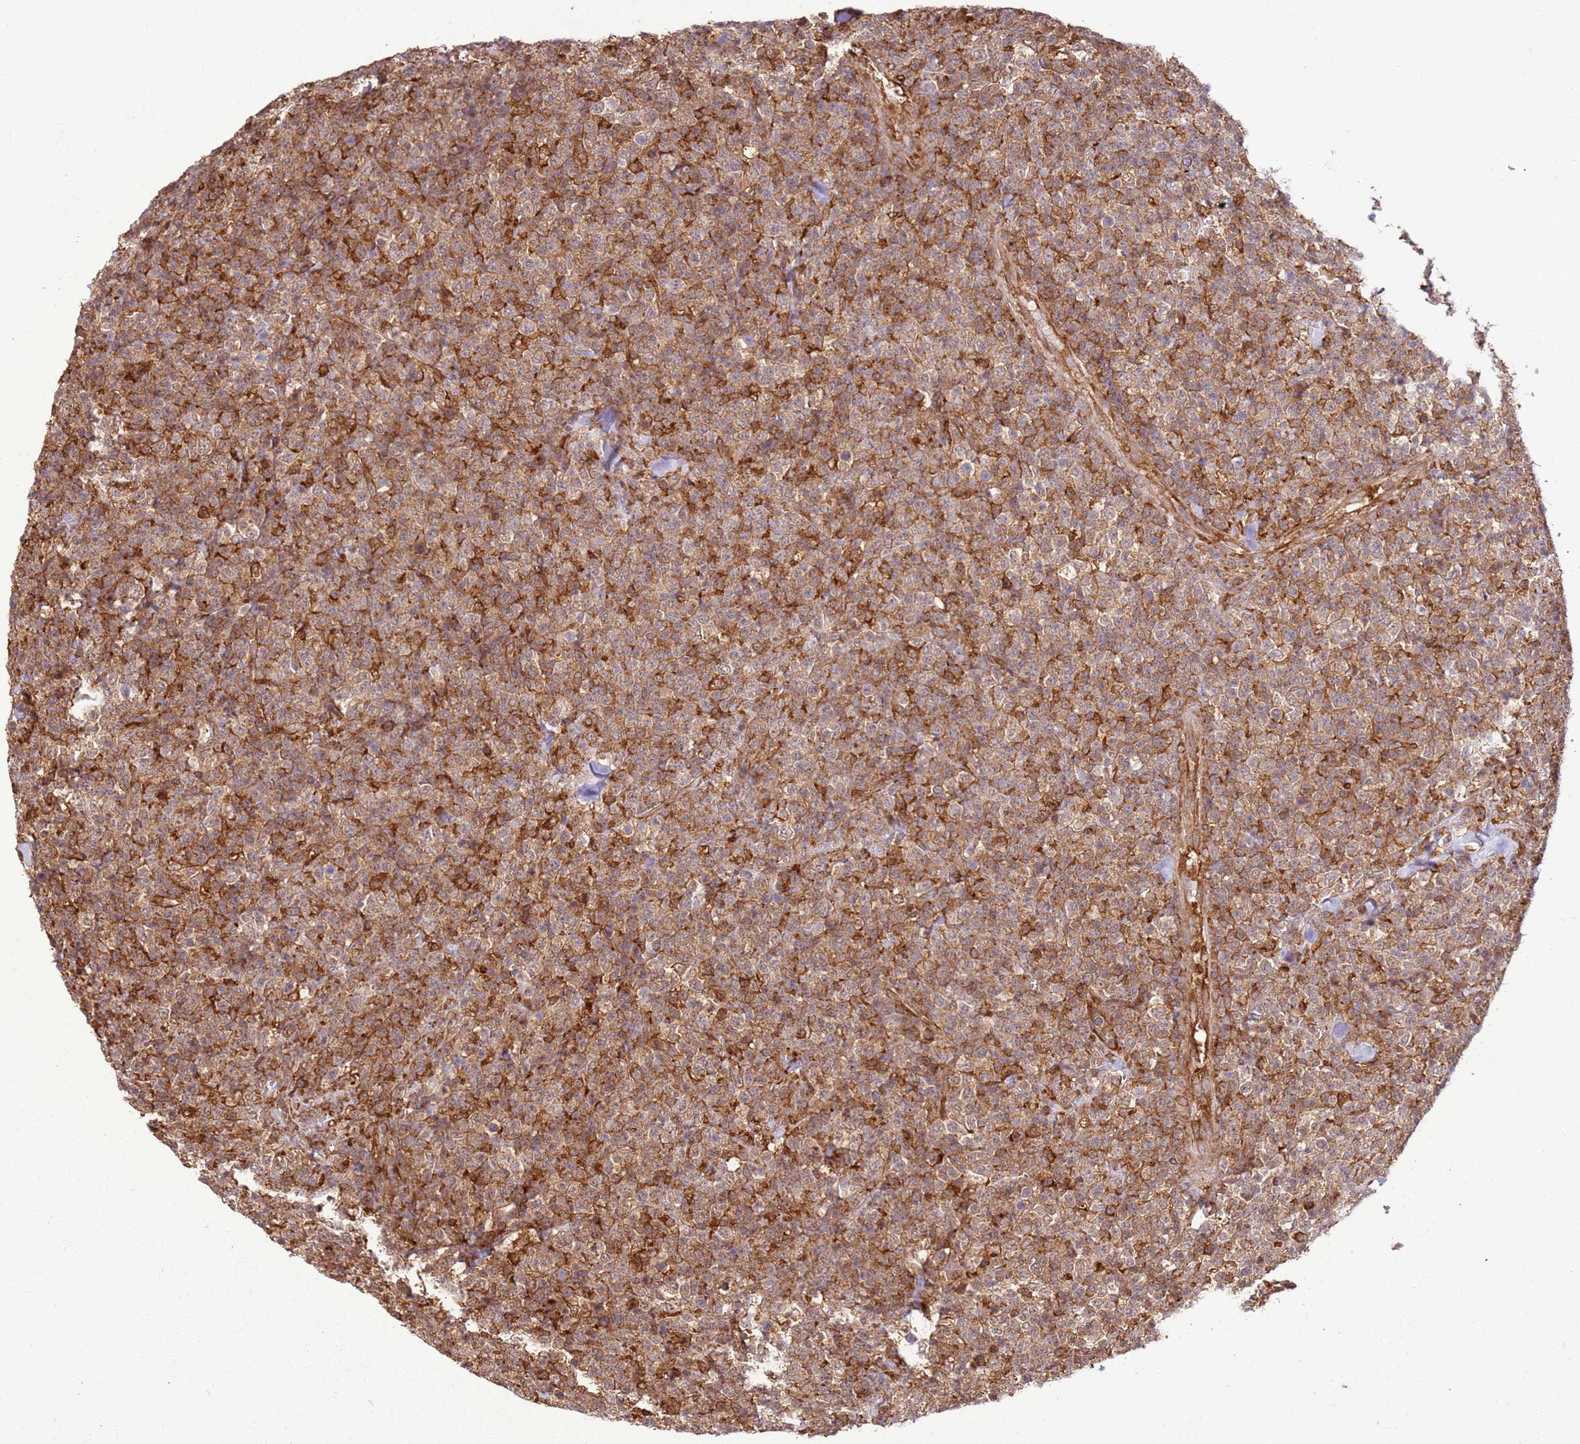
{"staining": {"intensity": "moderate", "quantity": ">75%", "location": "cytoplasmic/membranous"}, "tissue": "lymphoma", "cell_type": "Tumor cells", "image_type": "cancer", "snomed": [{"axis": "morphology", "description": "Malignant lymphoma, non-Hodgkin's type, High grade"}, {"axis": "topography", "description": "Colon"}], "caption": "The immunohistochemical stain highlights moderate cytoplasmic/membranous expression in tumor cells of lymphoma tissue.", "gene": "GABRE", "patient": {"sex": "female", "age": 53}}